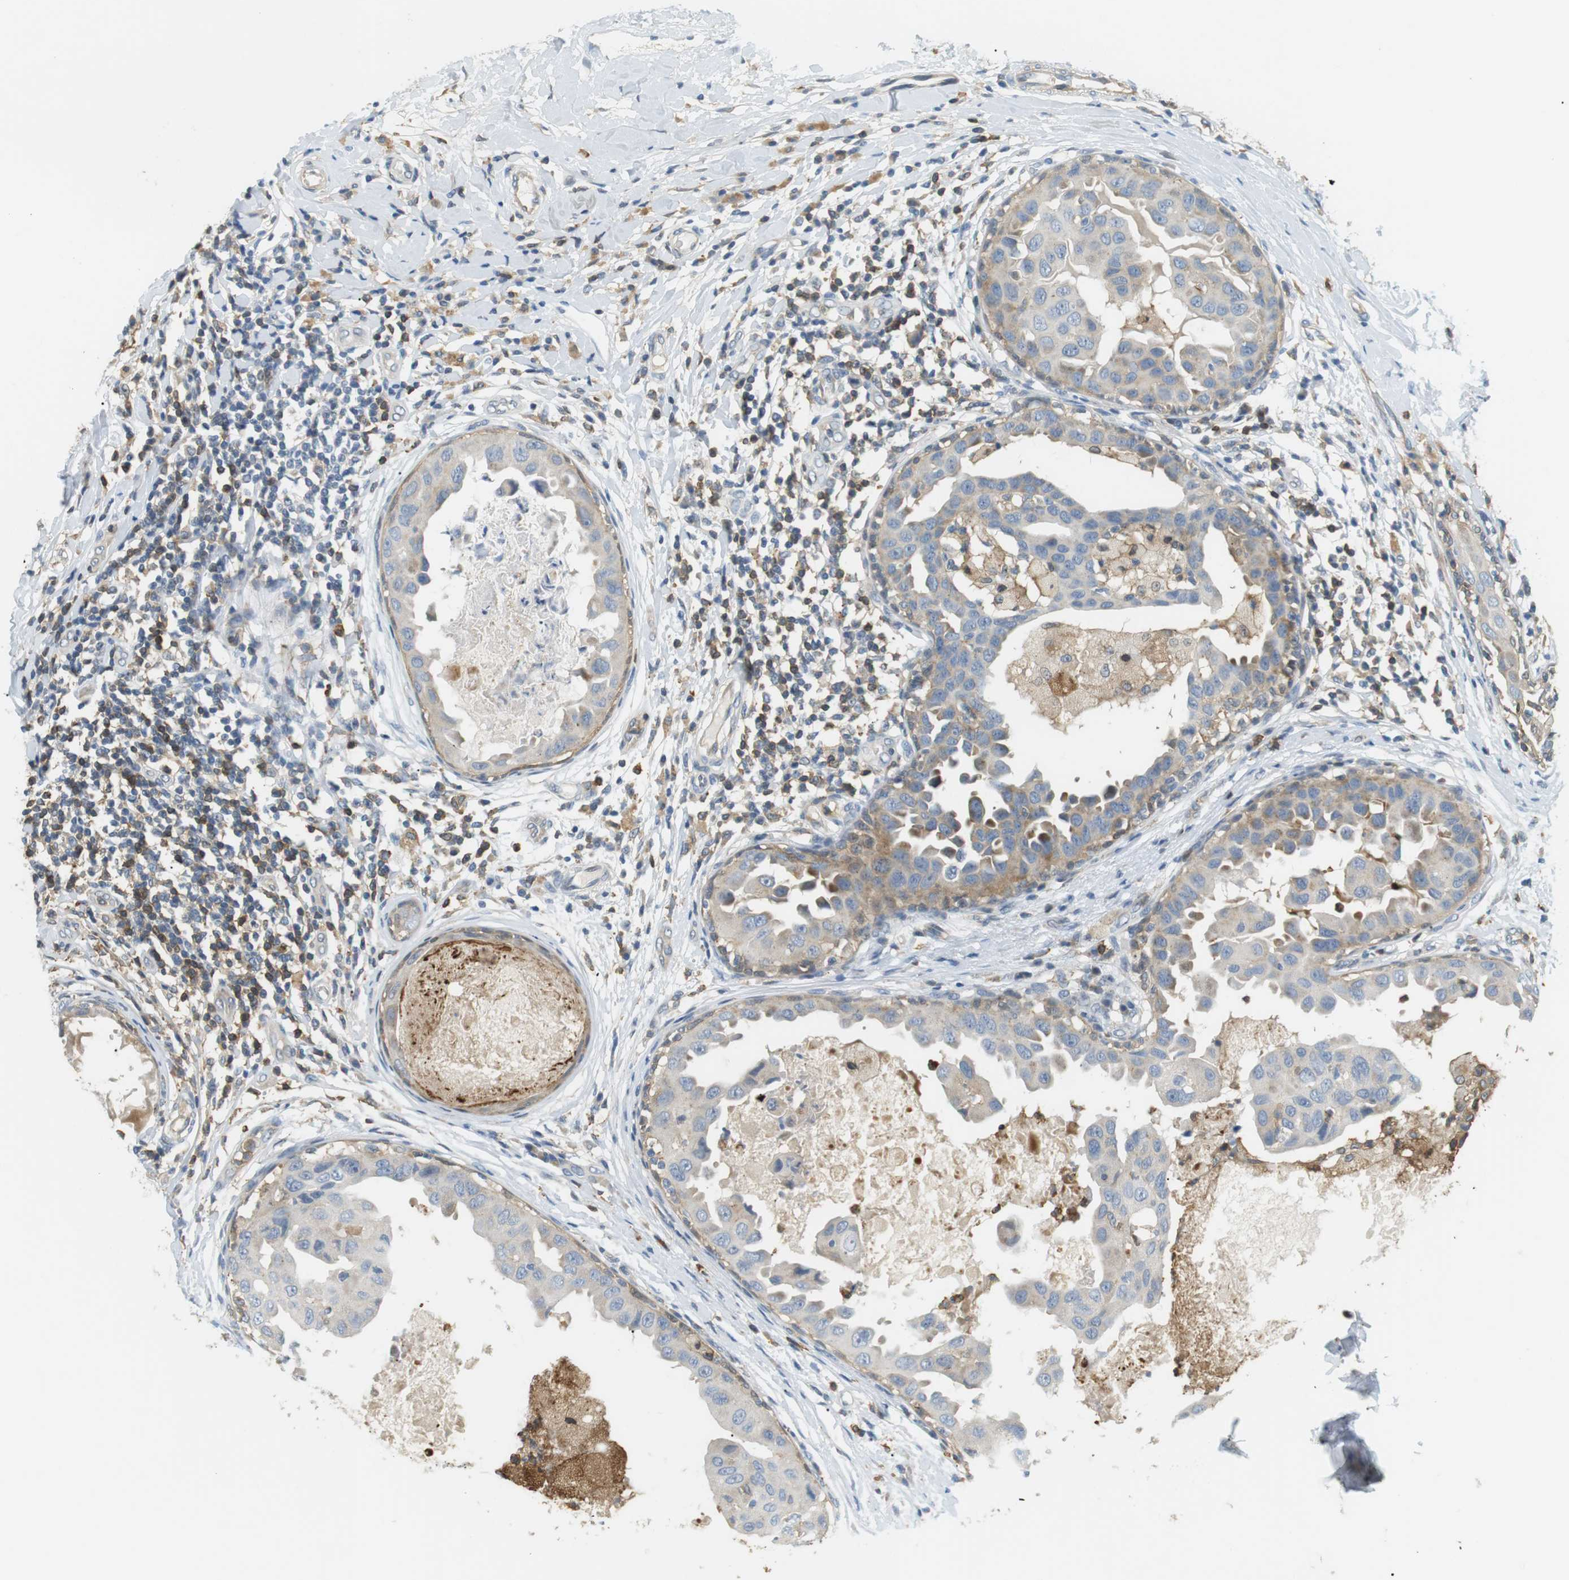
{"staining": {"intensity": "weak", "quantity": "<25%", "location": "cytoplasmic/membranous"}, "tissue": "breast cancer", "cell_type": "Tumor cells", "image_type": "cancer", "snomed": [{"axis": "morphology", "description": "Duct carcinoma"}, {"axis": "topography", "description": "Breast"}], "caption": "This is a photomicrograph of immunohistochemistry staining of breast invasive ductal carcinoma, which shows no expression in tumor cells.", "gene": "P2RY1", "patient": {"sex": "female", "age": 27}}